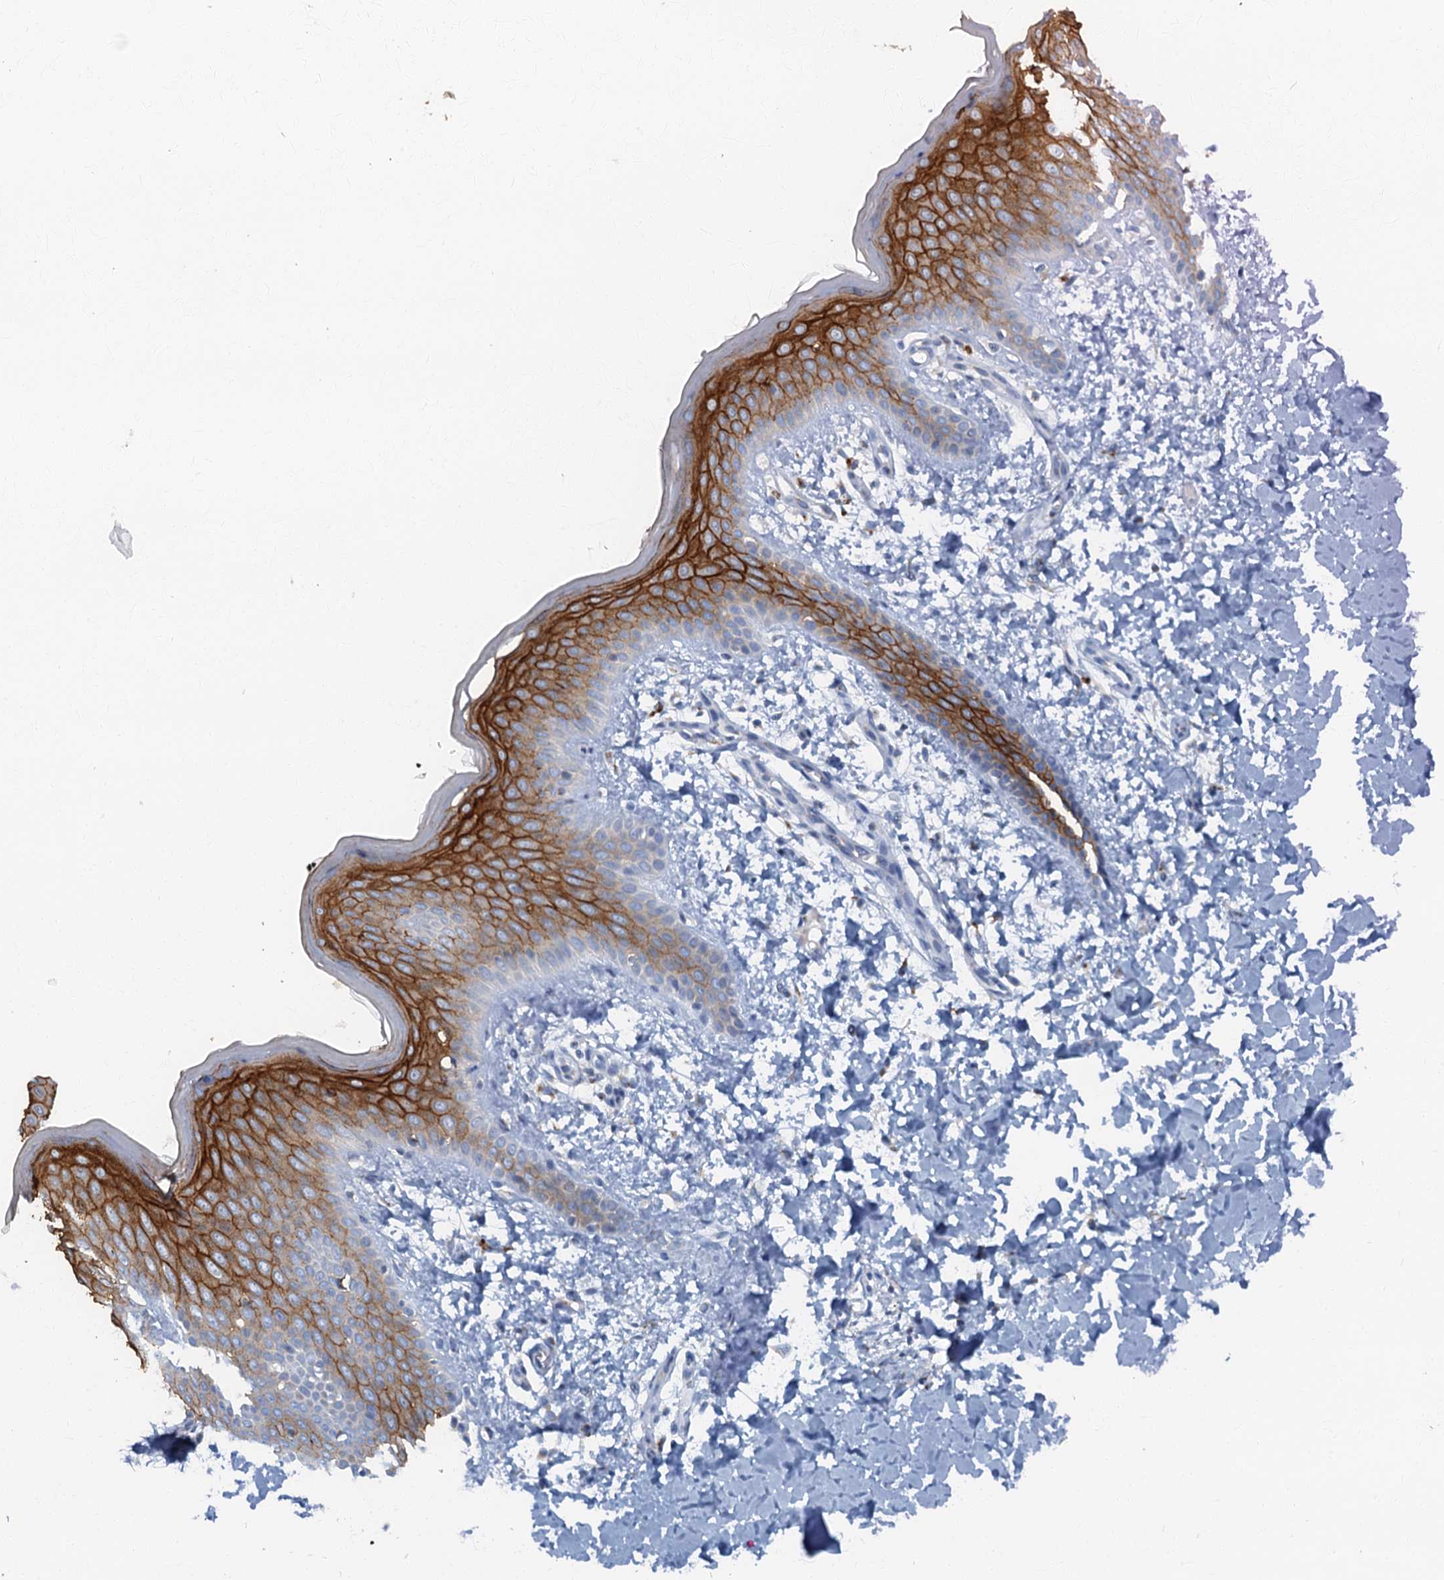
{"staining": {"intensity": "negative", "quantity": "none", "location": "none"}, "tissue": "skin", "cell_type": "Fibroblasts", "image_type": "normal", "snomed": [{"axis": "morphology", "description": "Normal tissue, NOS"}, {"axis": "topography", "description": "Skin"}], "caption": "Immunohistochemical staining of unremarkable skin reveals no significant expression in fibroblasts.", "gene": "LYPD3", "patient": {"sex": "male", "age": 36}}